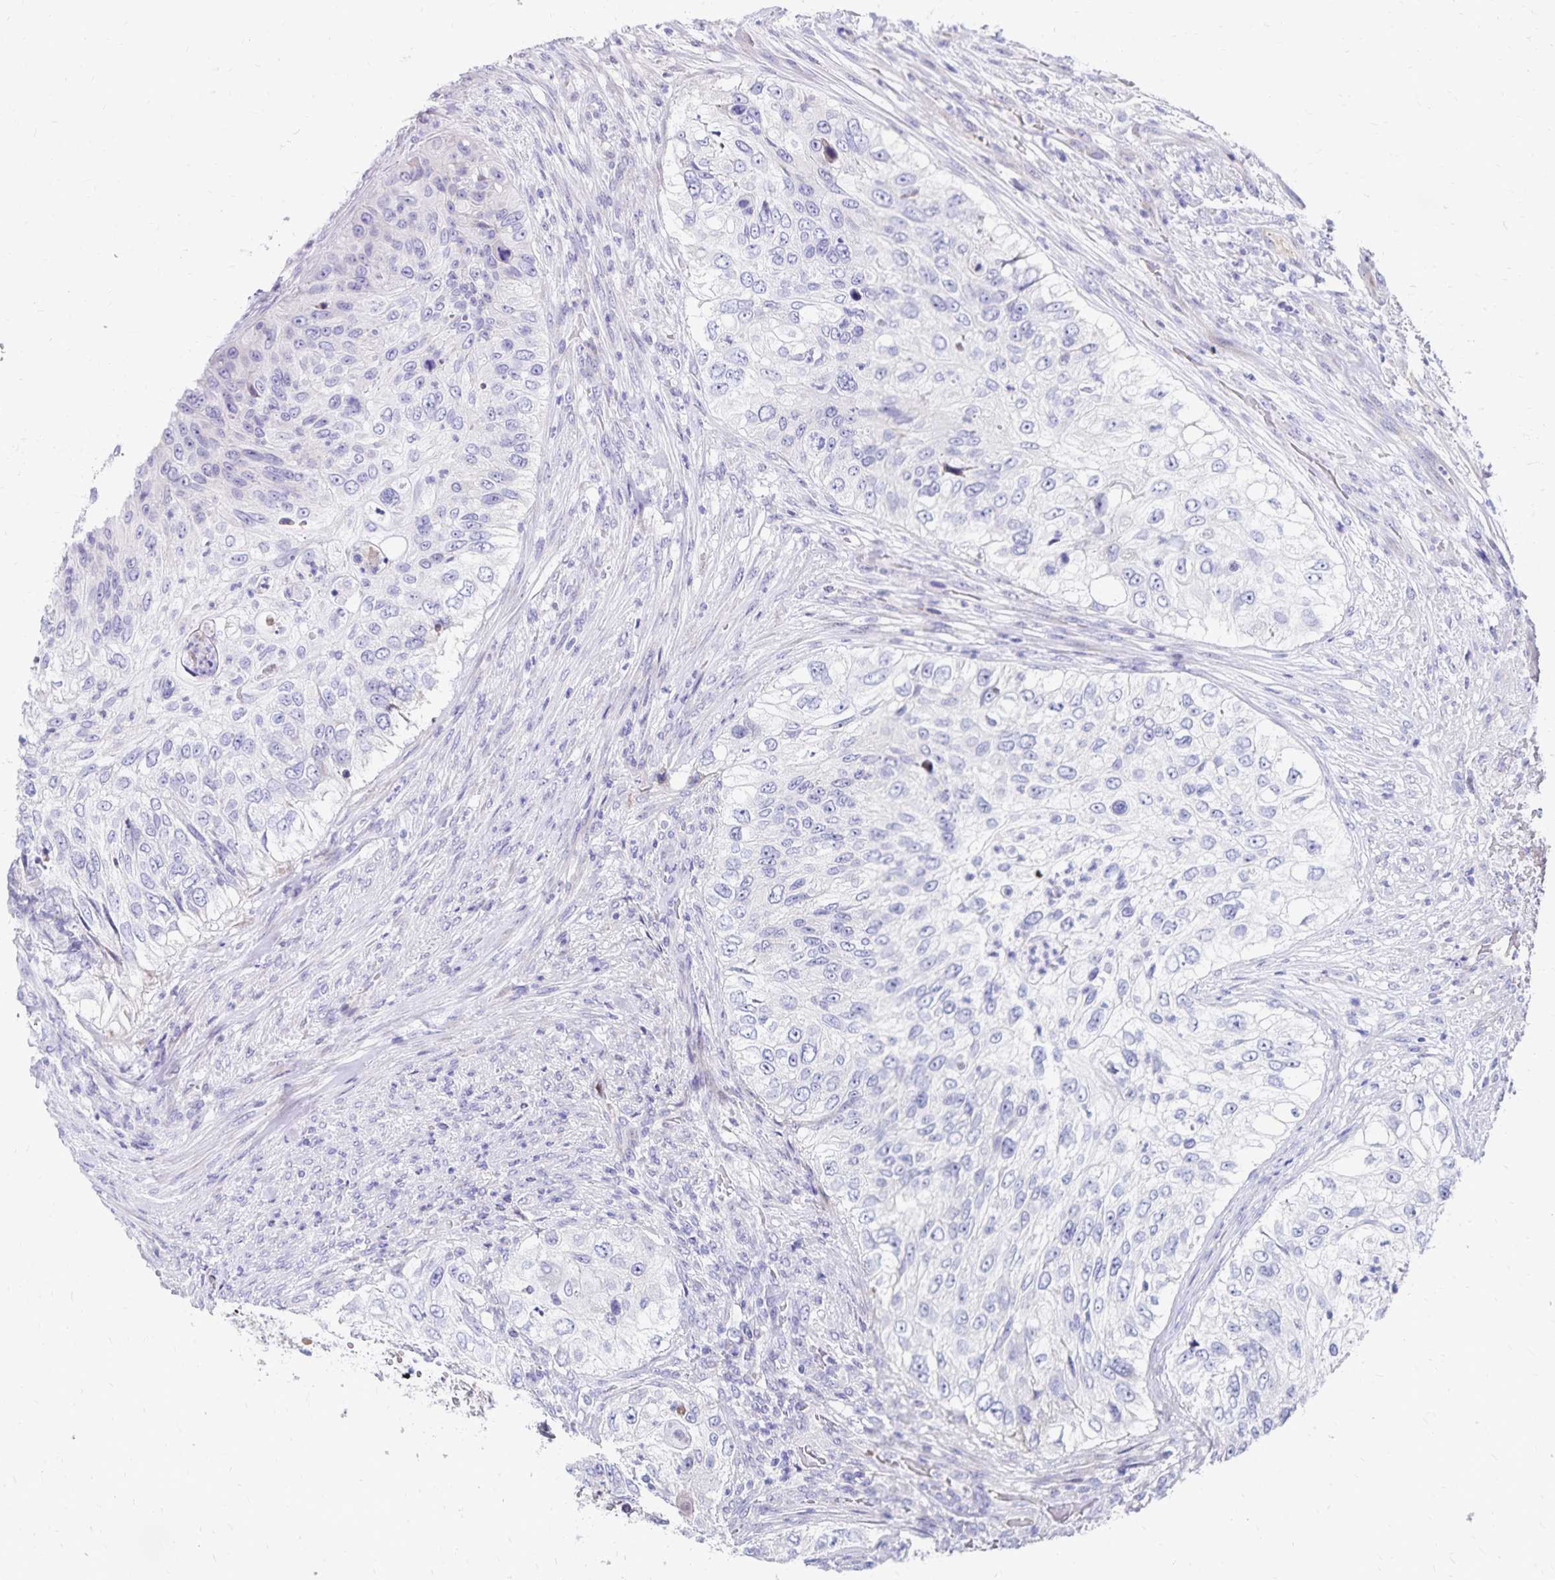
{"staining": {"intensity": "negative", "quantity": "none", "location": "none"}, "tissue": "urothelial cancer", "cell_type": "Tumor cells", "image_type": "cancer", "snomed": [{"axis": "morphology", "description": "Urothelial carcinoma, High grade"}, {"axis": "topography", "description": "Urinary bladder"}], "caption": "High-grade urothelial carcinoma was stained to show a protein in brown. There is no significant expression in tumor cells.", "gene": "NECAP1", "patient": {"sex": "female", "age": 60}}